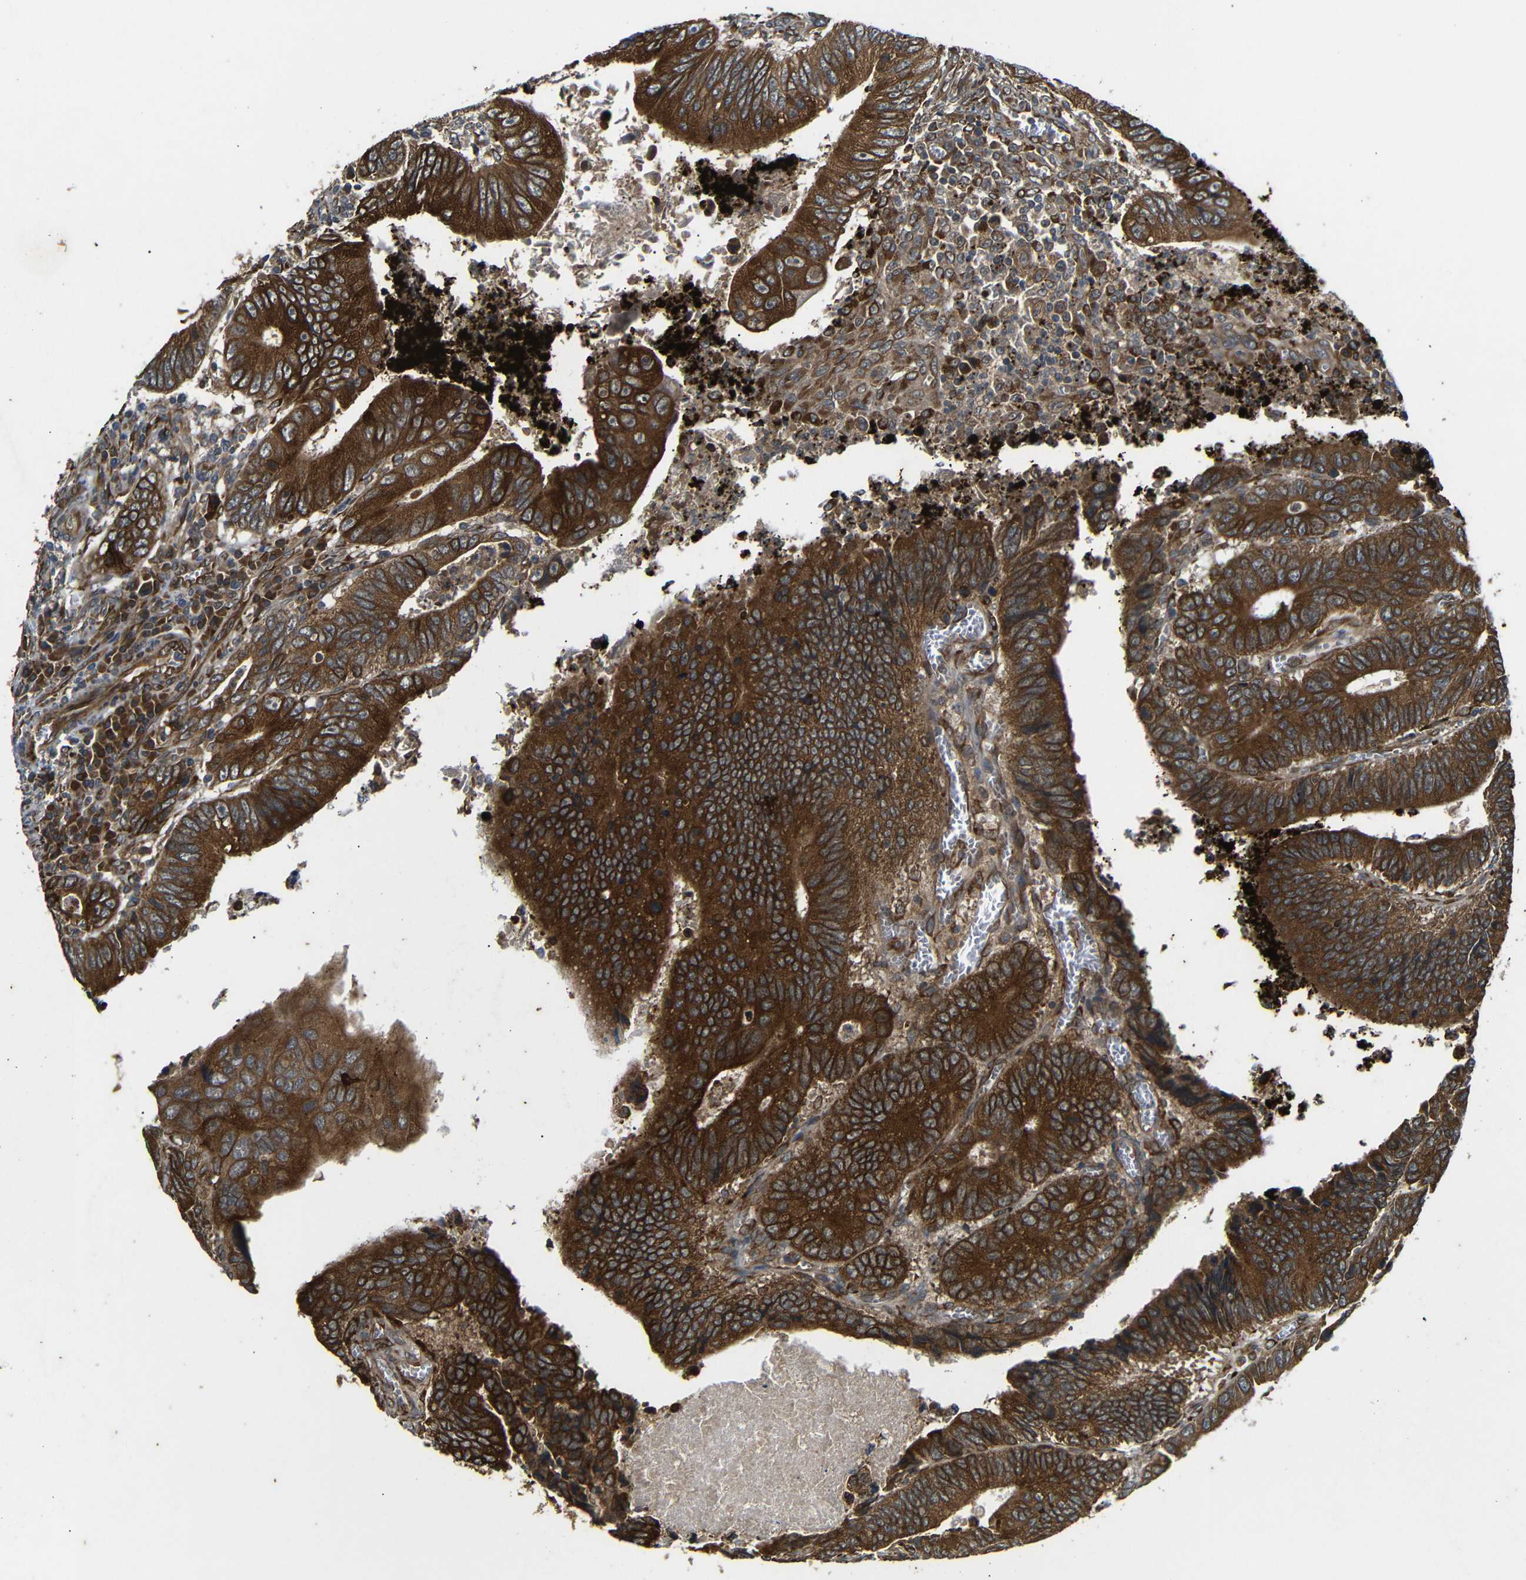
{"staining": {"intensity": "strong", "quantity": ">75%", "location": "cytoplasmic/membranous"}, "tissue": "colorectal cancer", "cell_type": "Tumor cells", "image_type": "cancer", "snomed": [{"axis": "morphology", "description": "Inflammation, NOS"}, {"axis": "morphology", "description": "Adenocarcinoma, NOS"}, {"axis": "topography", "description": "Colon"}], "caption": "High-magnification brightfield microscopy of colorectal adenocarcinoma stained with DAB (brown) and counterstained with hematoxylin (blue). tumor cells exhibit strong cytoplasmic/membranous staining is present in about>75% of cells. (Brightfield microscopy of DAB IHC at high magnification).", "gene": "TRPC1", "patient": {"sex": "male", "age": 72}}